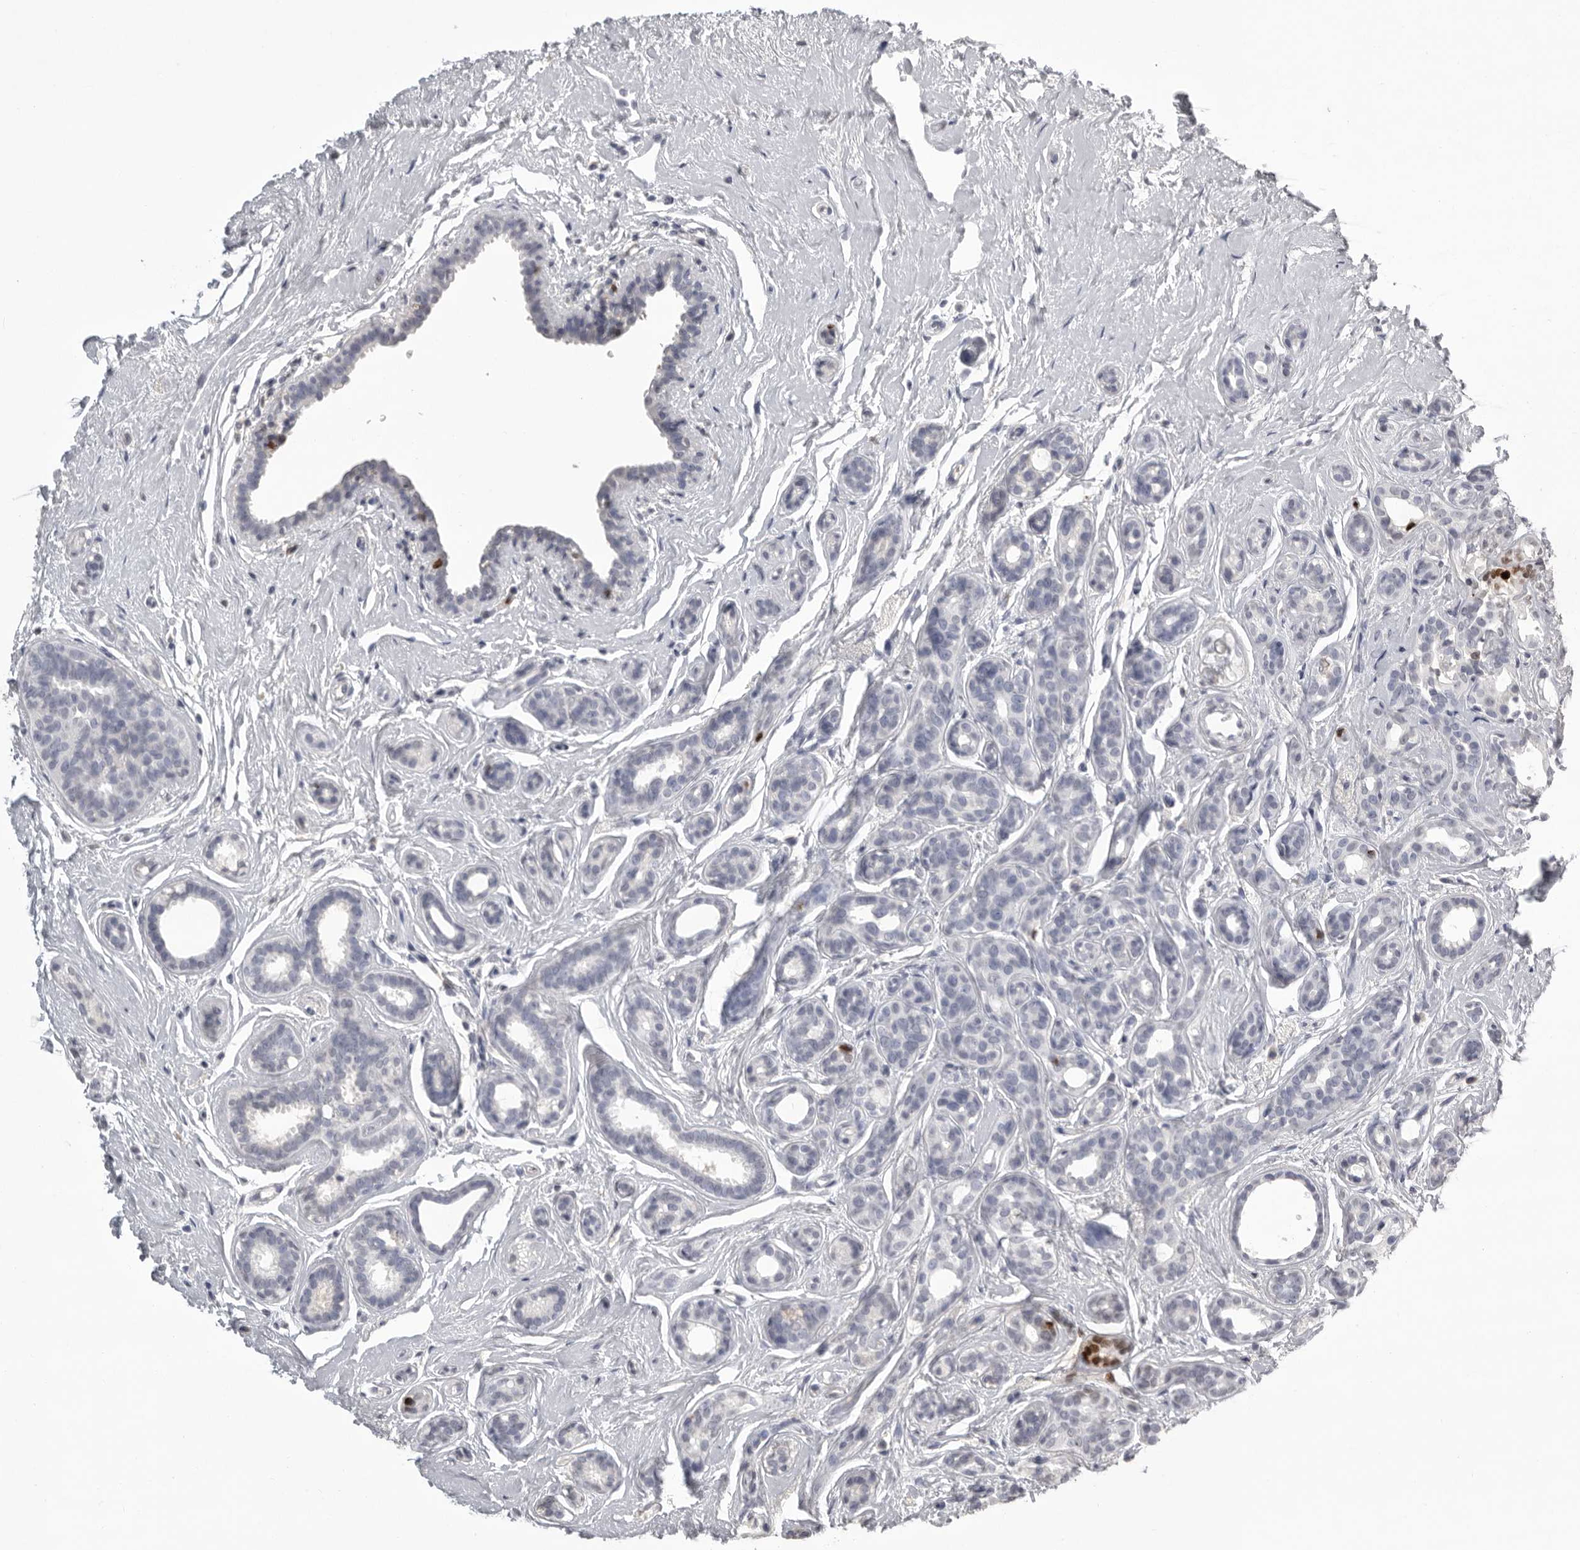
{"staining": {"intensity": "negative", "quantity": "none", "location": "none"}, "tissue": "breast cancer", "cell_type": "Tumor cells", "image_type": "cancer", "snomed": [{"axis": "morphology", "description": "Duct carcinoma"}, {"axis": "topography", "description": "Breast"}], "caption": "The histopathology image reveals no staining of tumor cells in breast cancer (infiltrating ductal carcinoma).", "gene": "GNLY", "patient": {"sex": "female", "age": 55}}